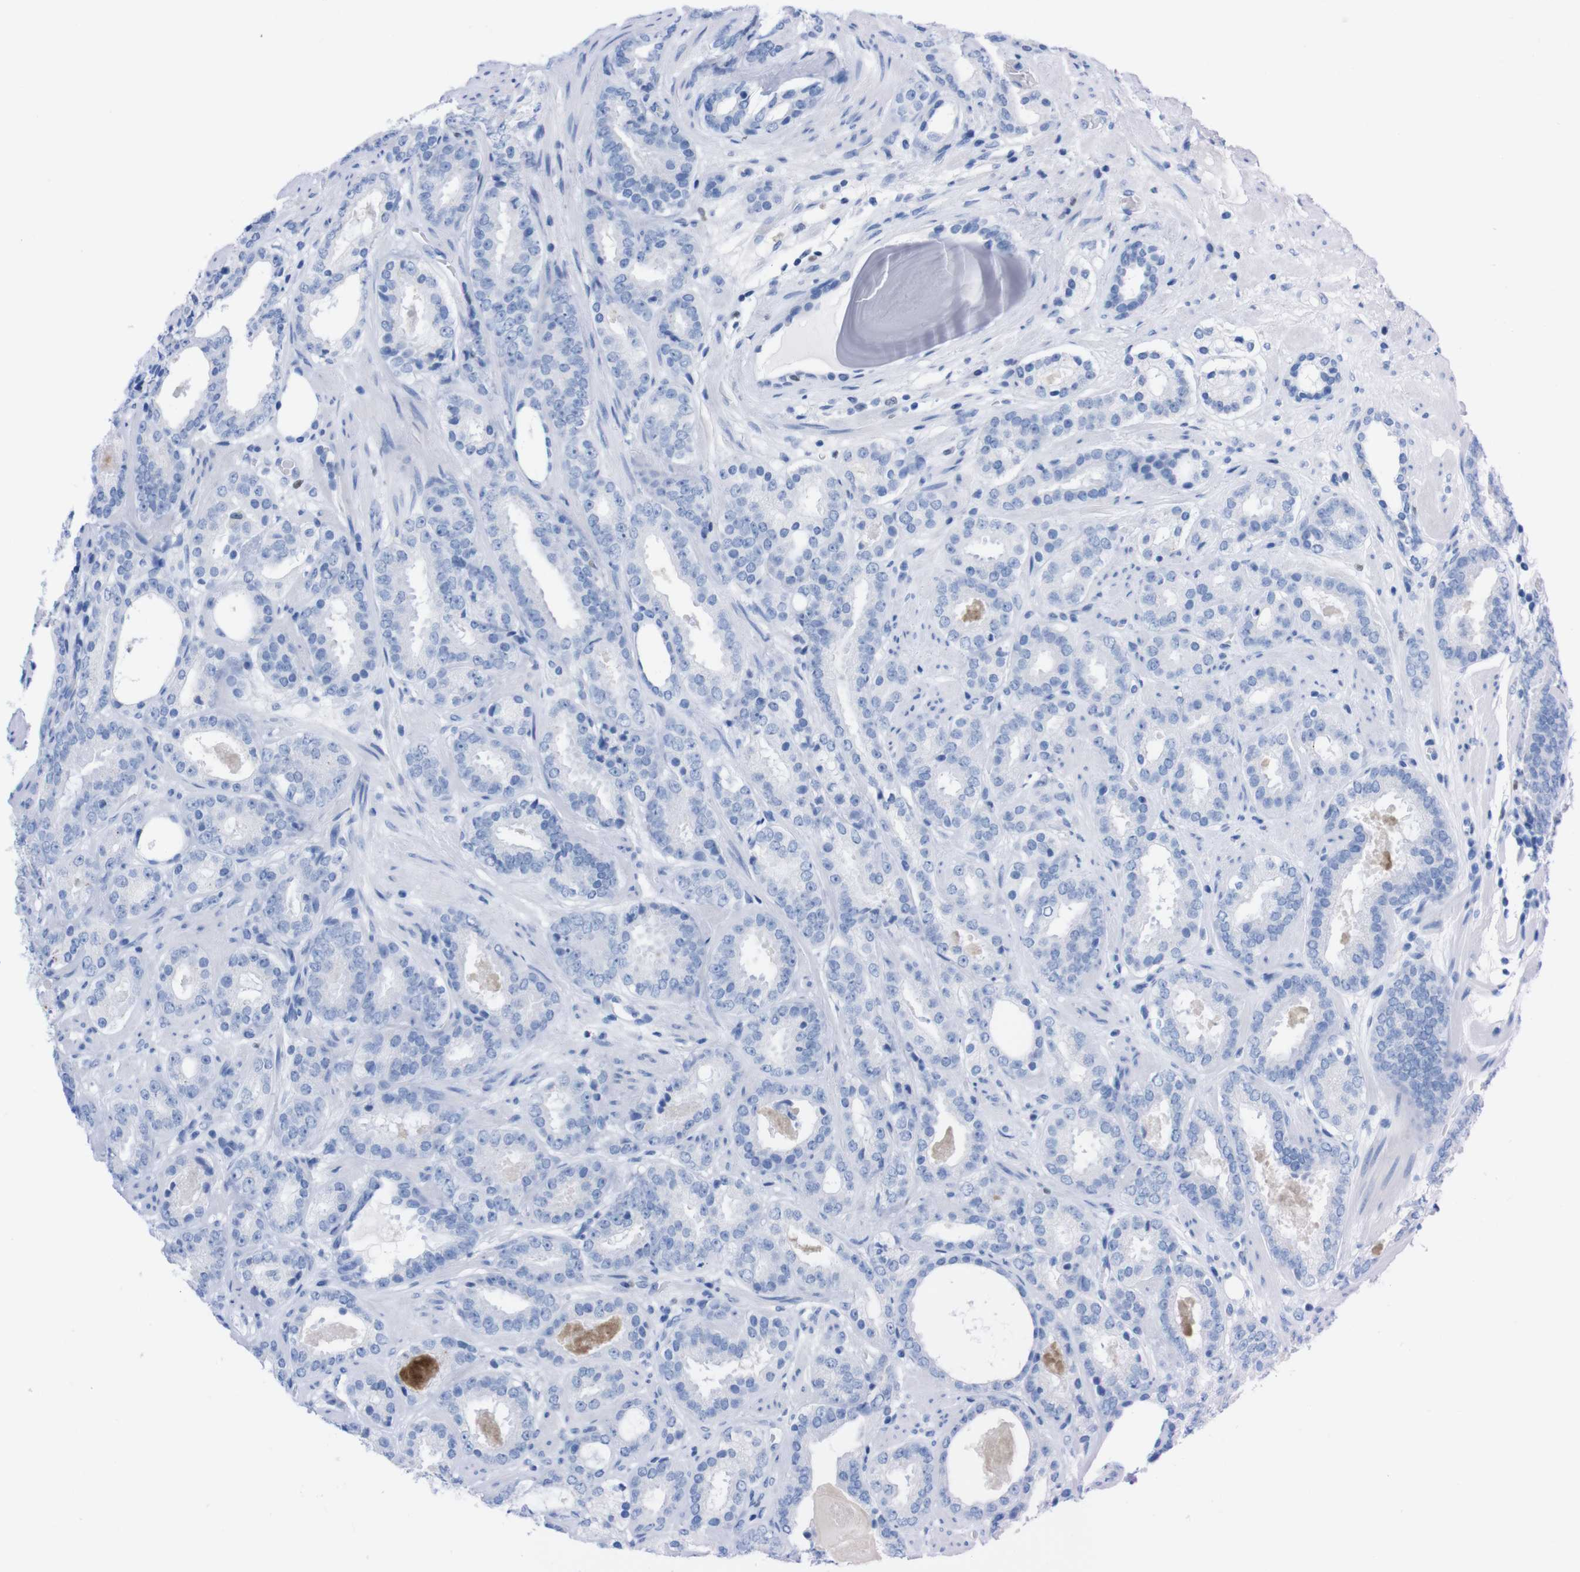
{"staining": {"intensity": "negative", "quantity": "none", "location": "none"}, "tissue": "prostate cancer", "cell_type": "Tumor cells", "image_type": "cancer", "snomed": [{"axis": "morphology", "description": "Adenocarcinoma, Low grade"}, {"axis": "topography", "description": "Prostate"}], "caption": "Tumor cells are negative for protein expression in human prostate cancer (low-grade adenocarcinoma).", "gene": "P2RY12", "patient": {"sex": "male", "age": 69}}